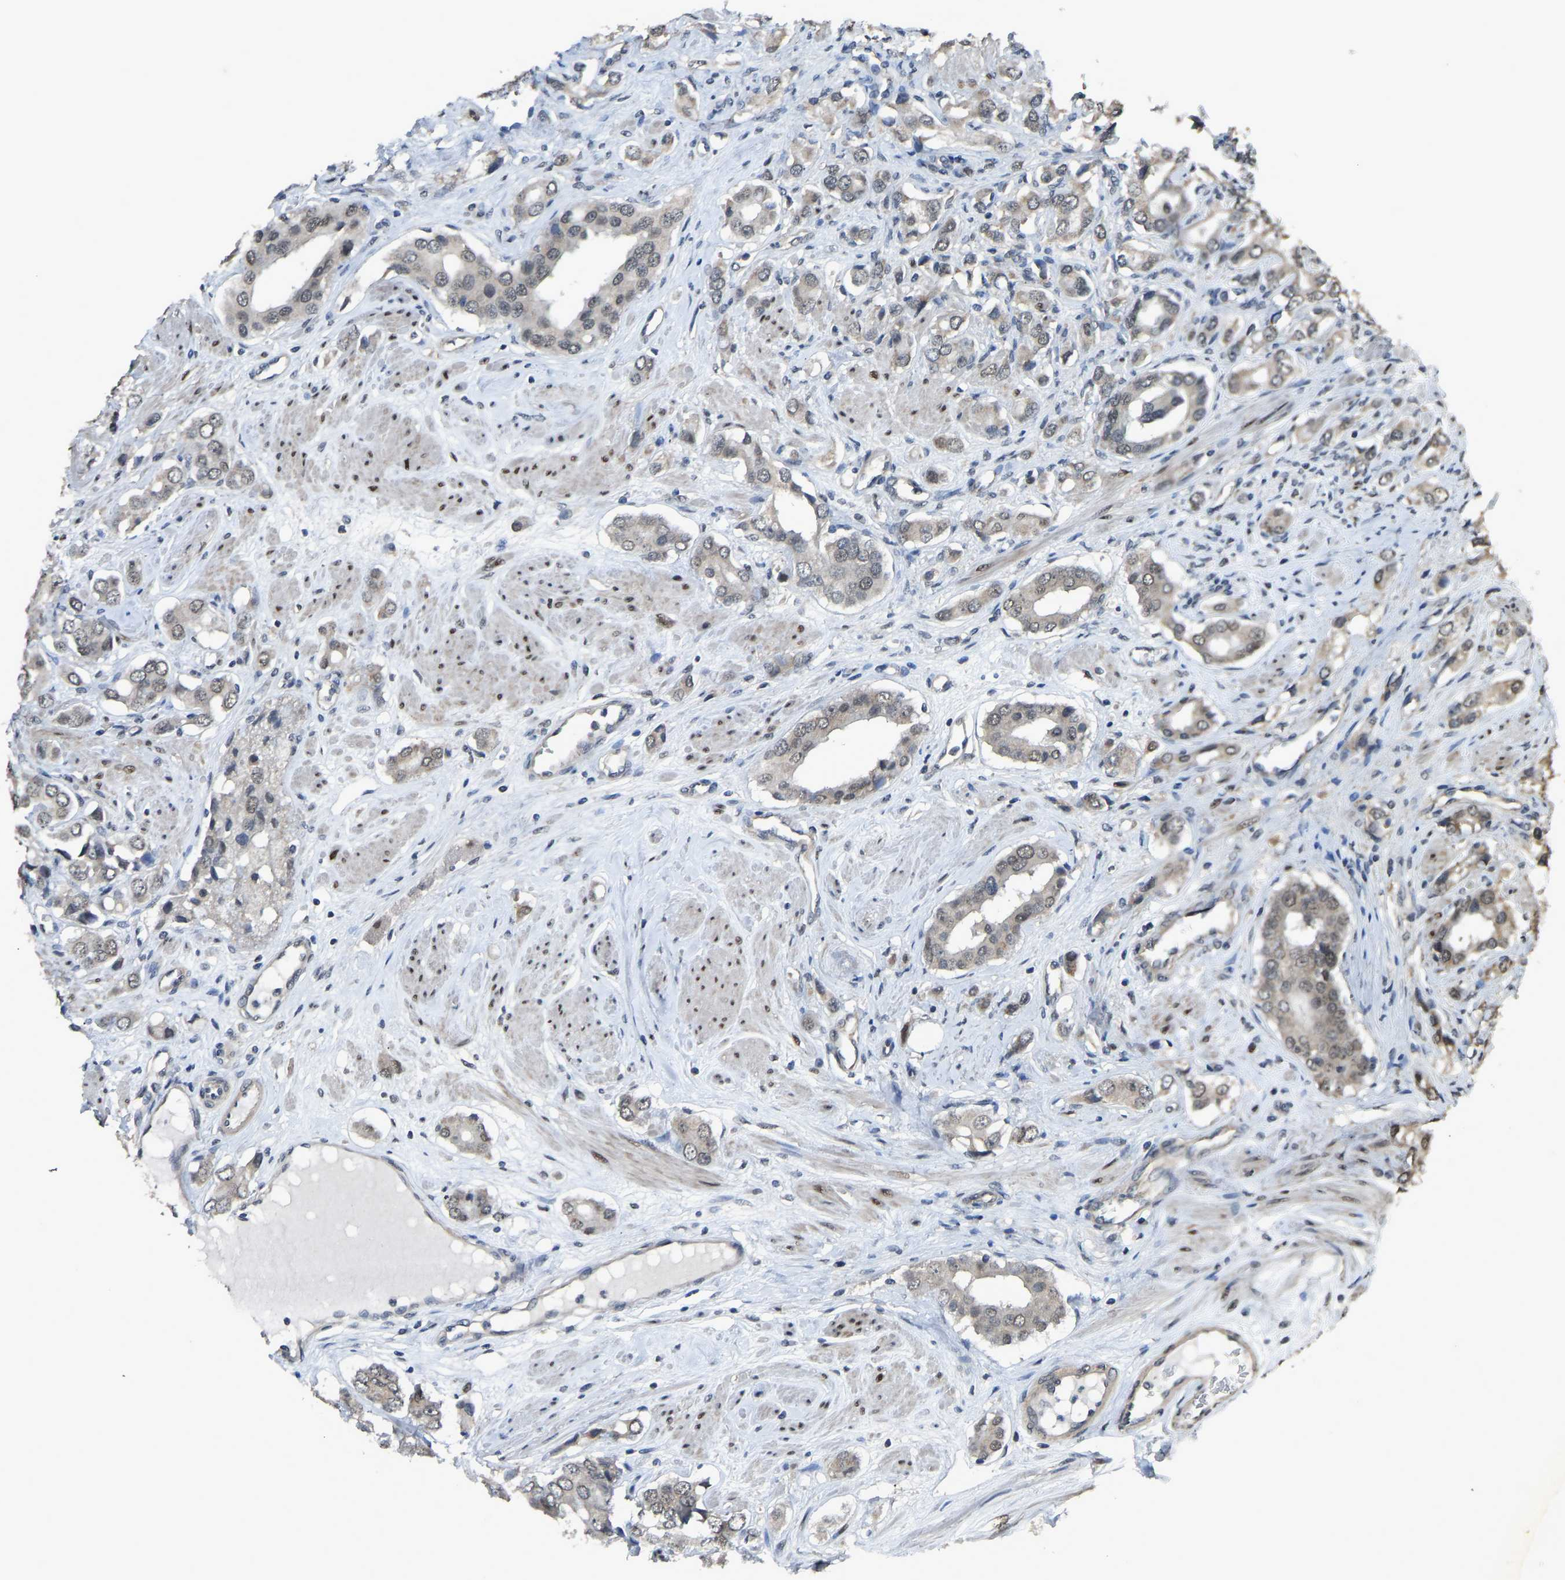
{"staining": {"intensity": "weak", "quantity": "25%-75%", "location": "nuclear"}, "tissue": "prostate cancer", "cell_type": "Tumor cells", "image_type": "cancer", "snomed": [{"axis": "morphology", "description": "Adenocarcinoma, High grade"}, {"axis": "topography", "description": "Prostate"}], "caption": "IHC photomicrograph of neoplastic tissue: human prostate cancer (adenocarcinoma (high-grade)) stained using immunohistochemistry (IHC) demonstrates low levels of weak protein expression localized specifically in the nuclear of tumor cells, appearing as a nuclear brown color.", "gene": "KPNA6", "patient": {"sex": "male", "age": 52}}